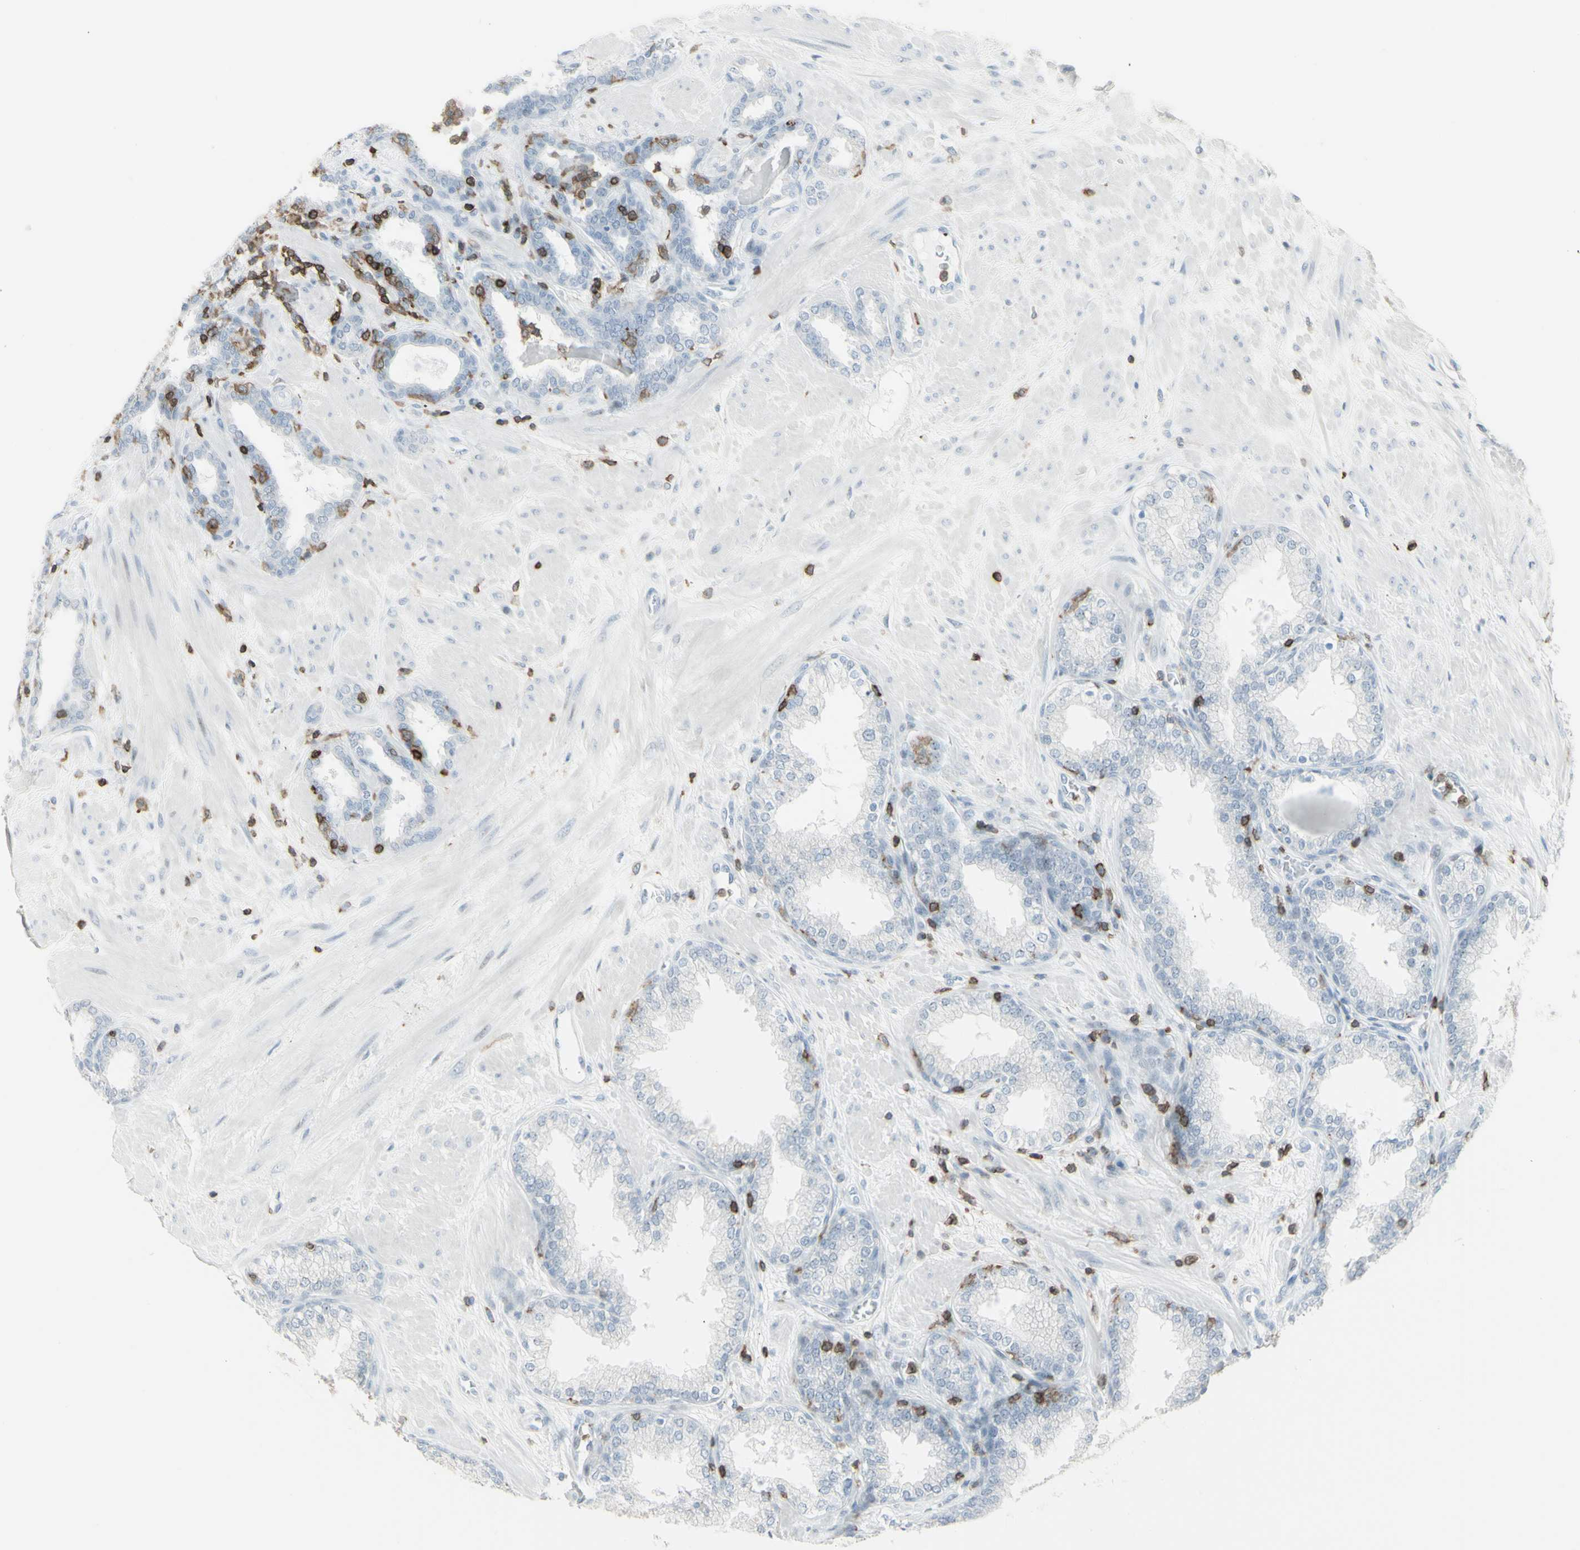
{"staining": {"intensity": "moderate", "quantity": "<25%", "location": "cytoplasmic/membranous"}, "tissue": "prostate", "cell_type": "Glandular cells", "image_type": "normal", "snomed": [{"axis": "morphology", "description": "Normal tissue, NOS"}, {"axis": "topography", "description": "Prostate"}], "caption": "Protein analysis of unremarkable prostate displays moderate cytoplasmic/membranous staining in about <25% of glandular cells.", "gene": "NRG1", "patient": {"sex": "male", "age": 51}}